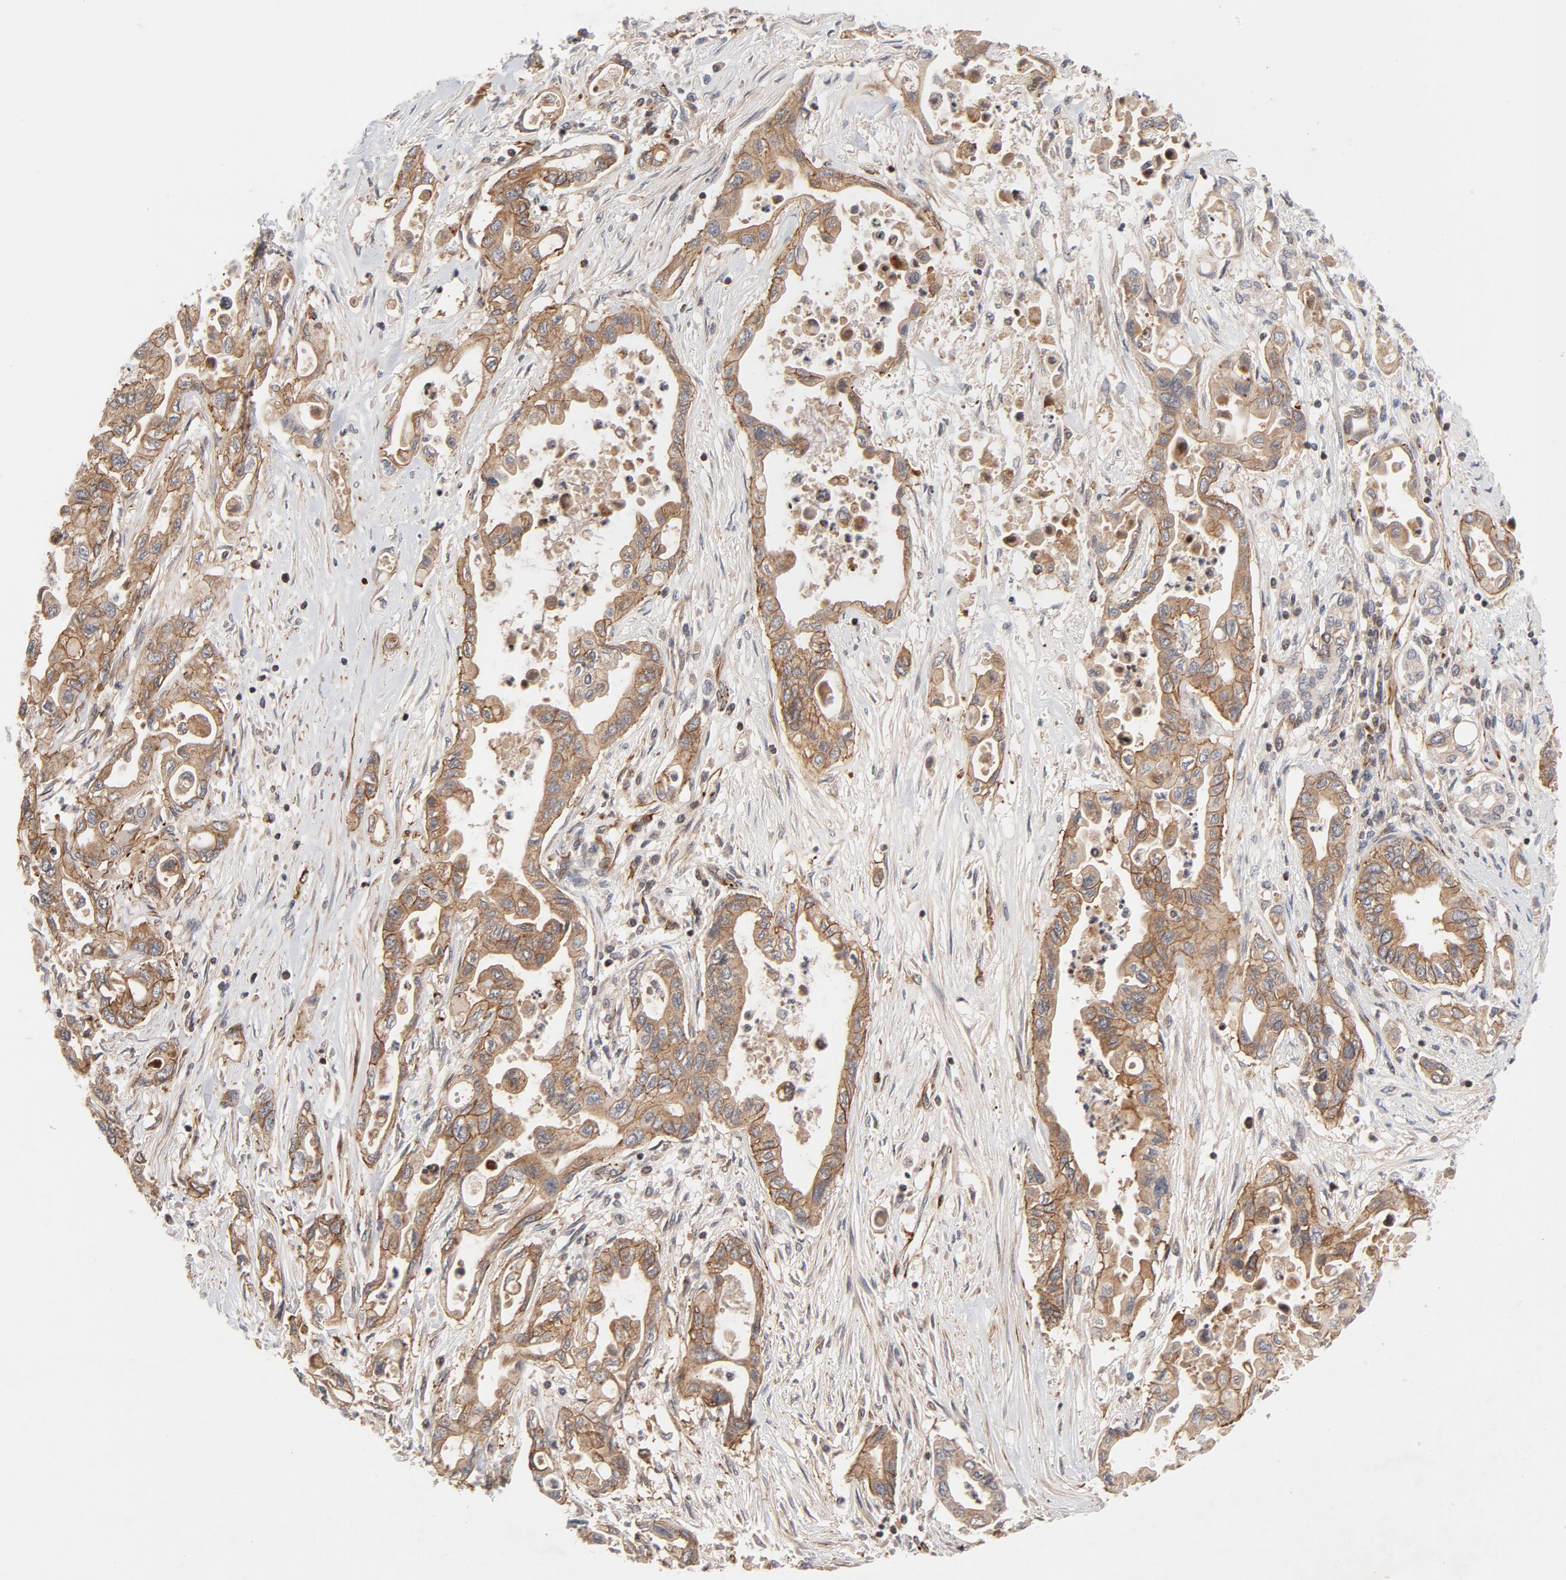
{"staining": {"intensity": "moderate", "quantity": ">75%", "location": "cytoplasmic/membranous"}, "tissue": "pancreatic cancer", "cell_type": "Tumor cells", "image_type": "cancer", "snomed": [{"axis": "morphology", "description": "Adenocarcinoma, NOS"}, {"axis": "topography", "description": "Pancreas"}], "caption": "Moderate cytoplasmic/membranous protein staining is appreciated in approximately >75% of tumor cells in adenocarcinoma (pancreatic).", "gene": "DNAAF2", "patient": {"sex": "female", "age": 57}}